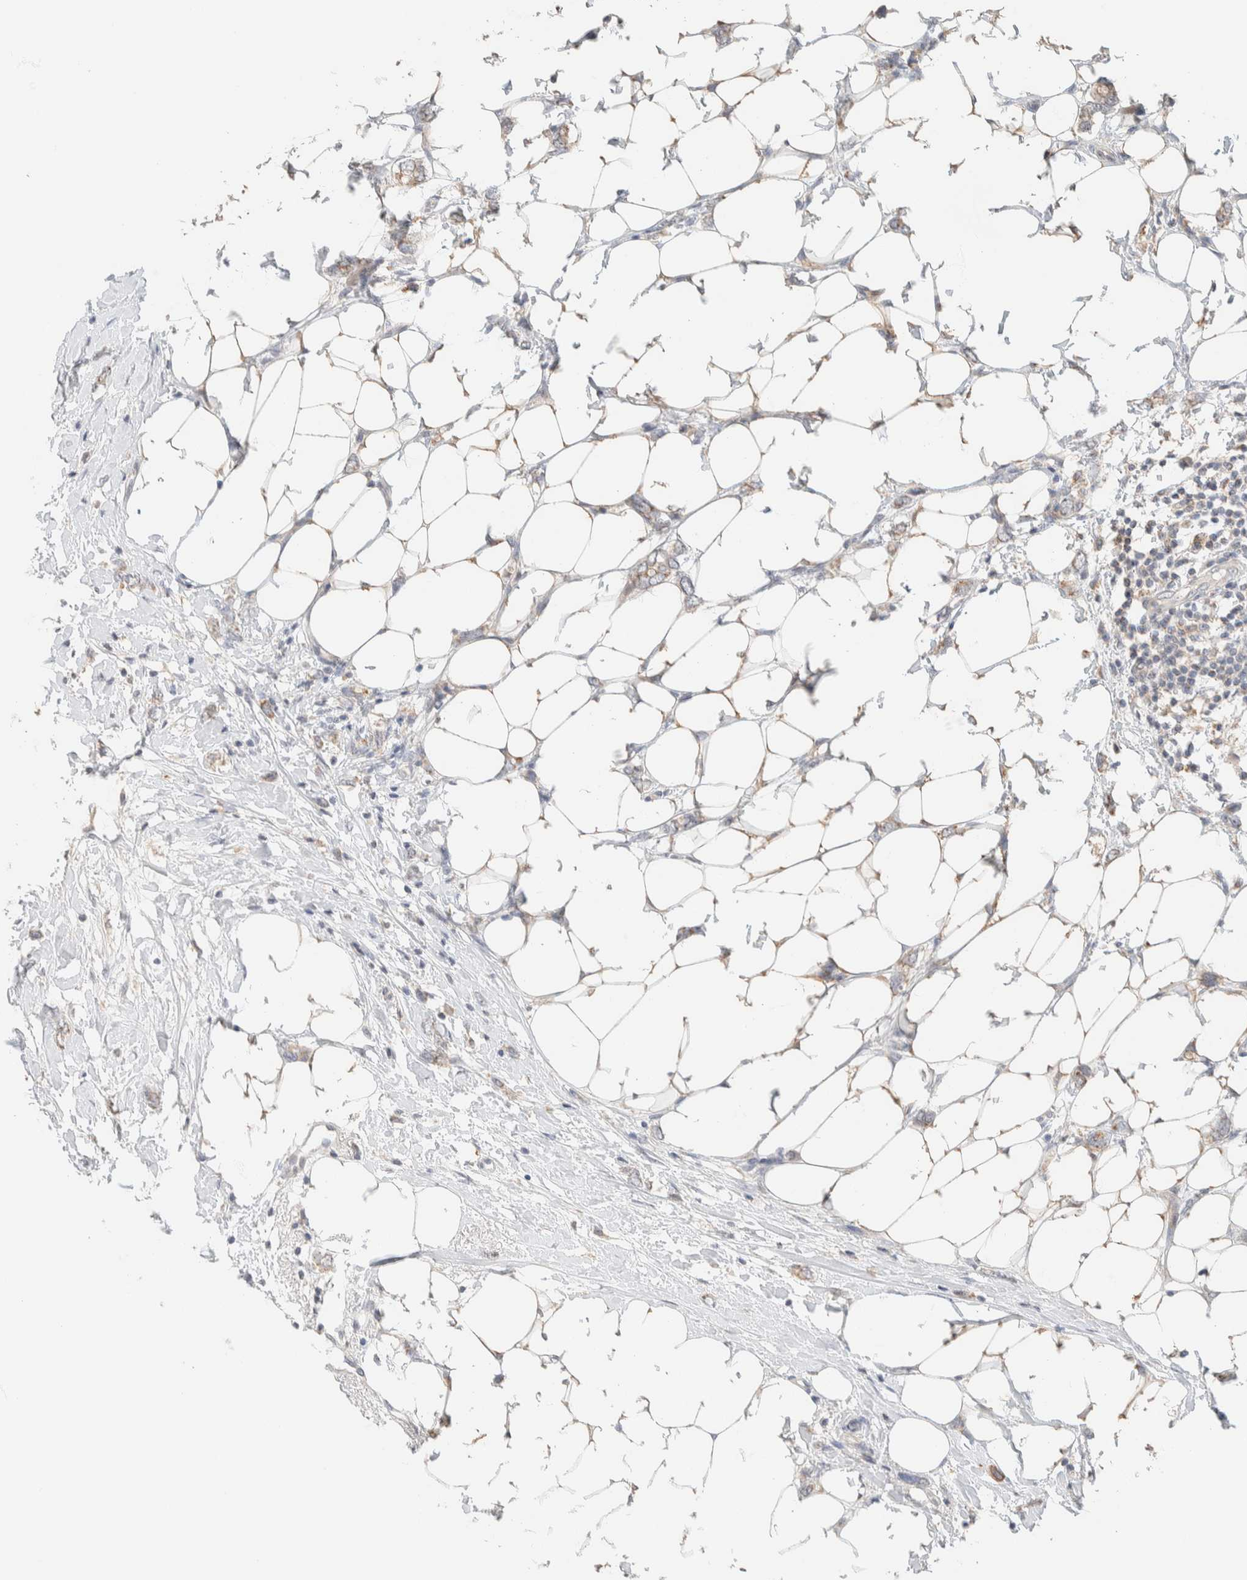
{"staining": {"intensity": "weak", "quantity": ">75%", "location": "cytoplasmic/membranous"}, "tissue": "breast cancer", "cell_type": "Tumor cells", "image_type": "cancer", "snomed": [{"axis": "morphology", "description": "Normal tissue, NOS"}, {"axis": "morphology", "description": "Lobular carcinoma"}, {"axis": "topography", "description": "Breast"}], "caption": "A micrograph of human breast cancer (lobular carcinoma) stained for a protein demonstrates weak cytoplasmic/membranous brown staining in tumor cells. Nuclei are stained in blue.", "gene": "HDHD3", "patient": {"sex": "female", "age": 47}}